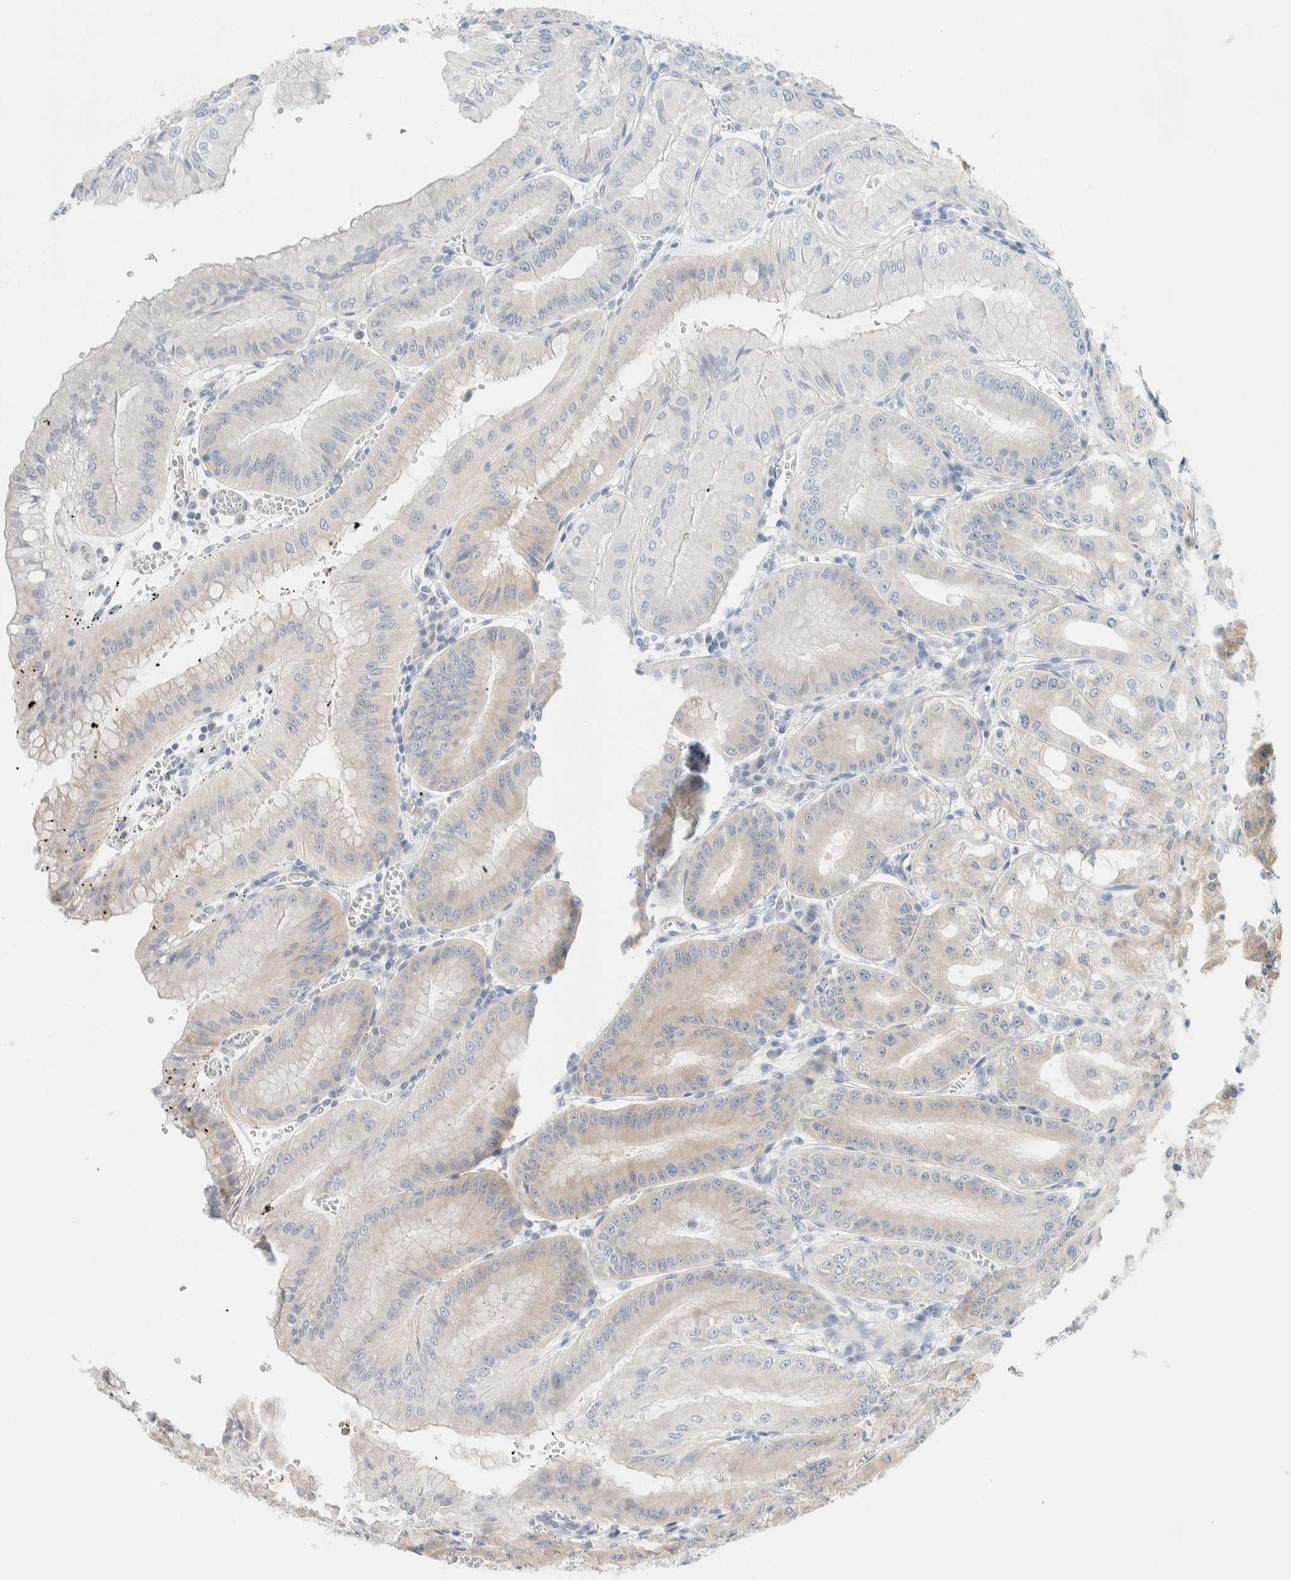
{"staining": {"intensity": "moderate", "quantity": "25%-75%", "location": "cytoplasmic/membranous"}, "tissue": "stomach", "cell_type": "Glandular cells", "image_type": "normal", "snomed": [{"axis": "morphology", "description": "Normal tissue, NOS"}, {"axis": "topography", "description": "Stomach, lower"}], "caption": "Immunohistochemical staining of unremarkable stomach displays moderate cytoplasmic/membranous protein positivity in approximately 25%-75% of glandular cells. (IHC, brightfield microscopy, high magnification).", "gene": "AARSD1", "patient": {"sex": "male", "age": 71}}